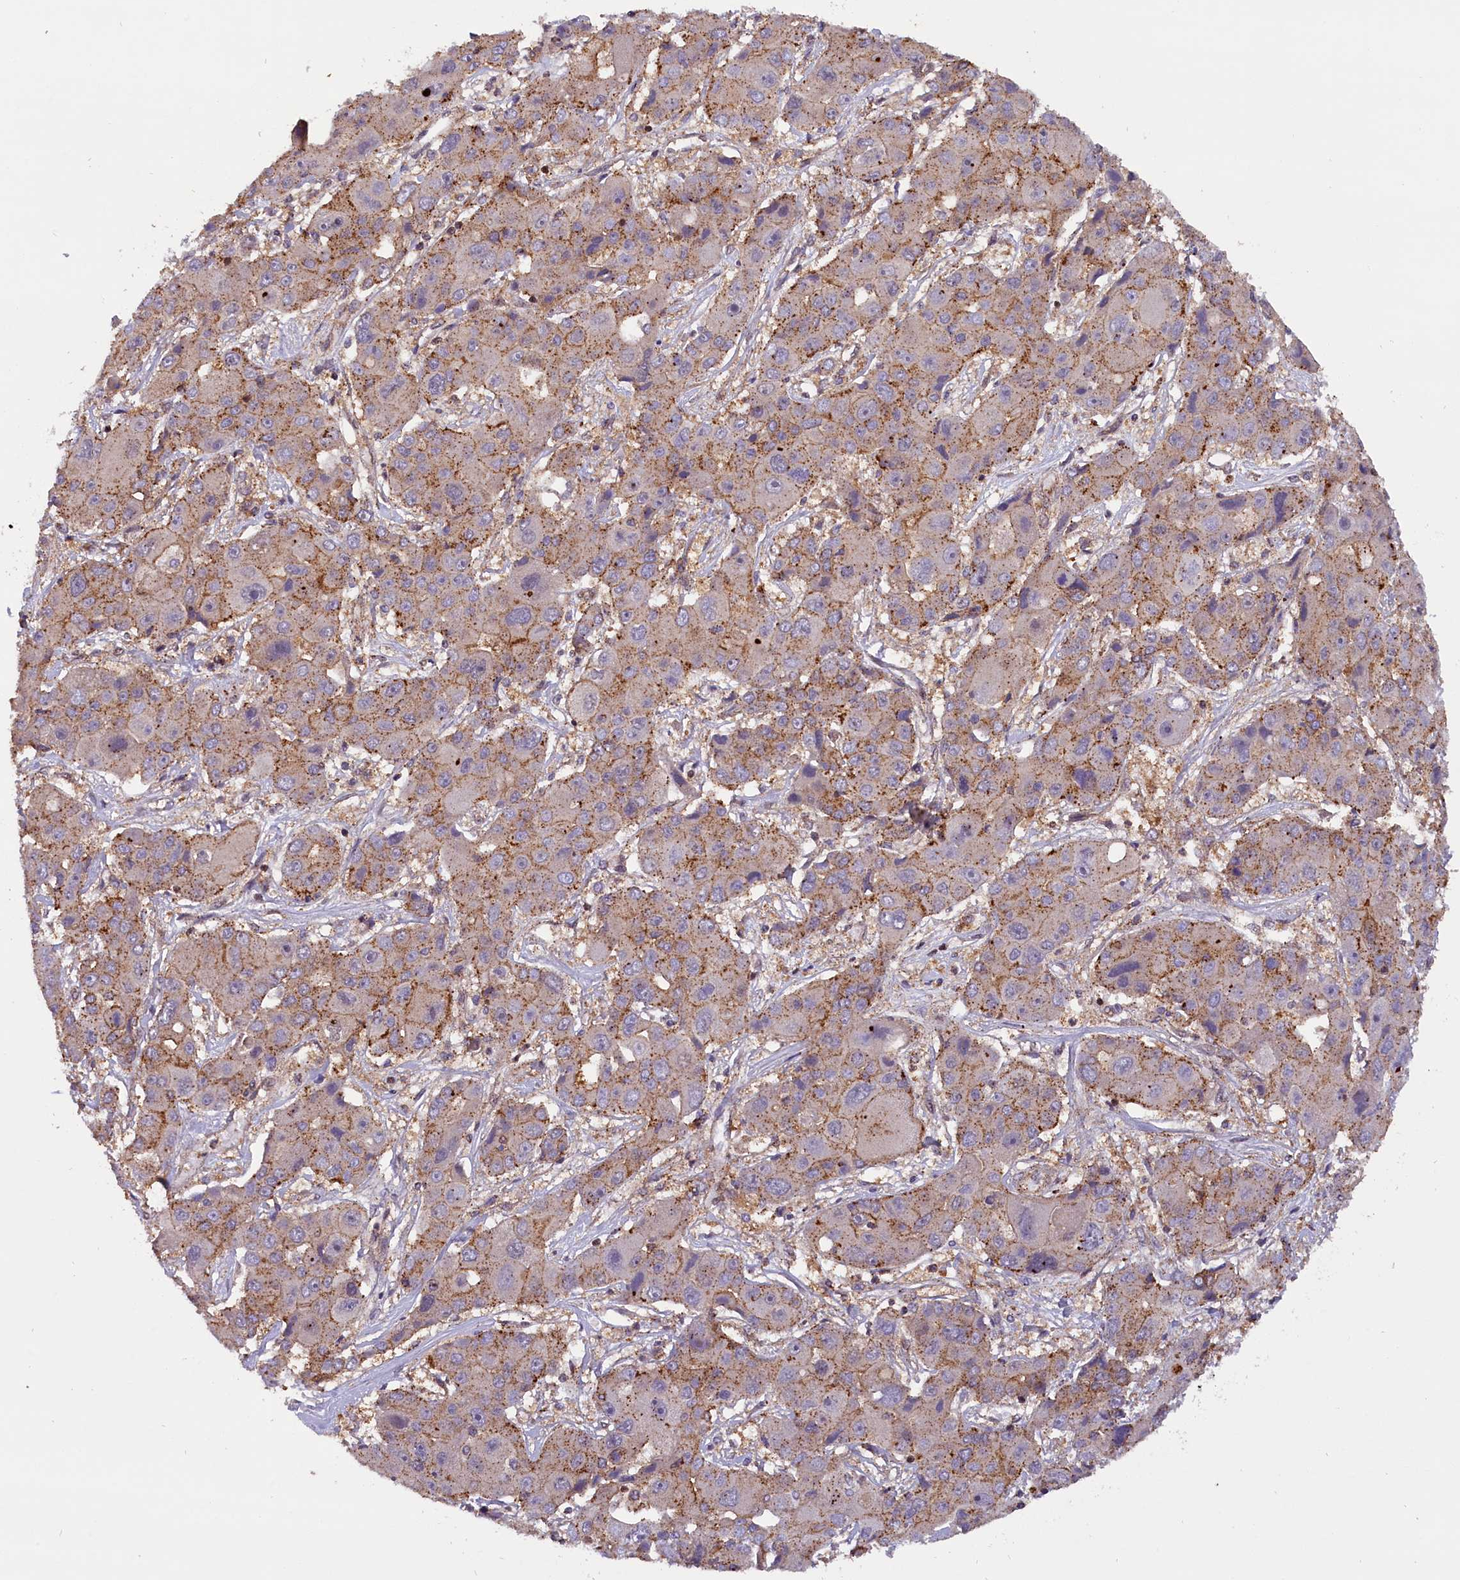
{"staining": {"intensity": "moderate", "quantity": ">75%", "location": "cytoplasmic/membranous"}, "tissue": "liver cancer", "cell_type": "Tumor cells", "image_type": "cancer", "snomed": [{"axis": "morphology", "description": "Cholangiocarcinoma"}, {"axis": "topography", "description": "Liver"}], "caption": "Immunohistochemistry (IHC) of human liver cholangiocarcinoma displays medium levels of moderate cytoplasmic/membranous positivity in approximately >75% of tumor cells. (DAB (3,3'-diaminobenzidine) = brown stain, brightfield microscopy at high magnification).", "gene": "IST1", "patient": {"sex": "male", "age": 67}}